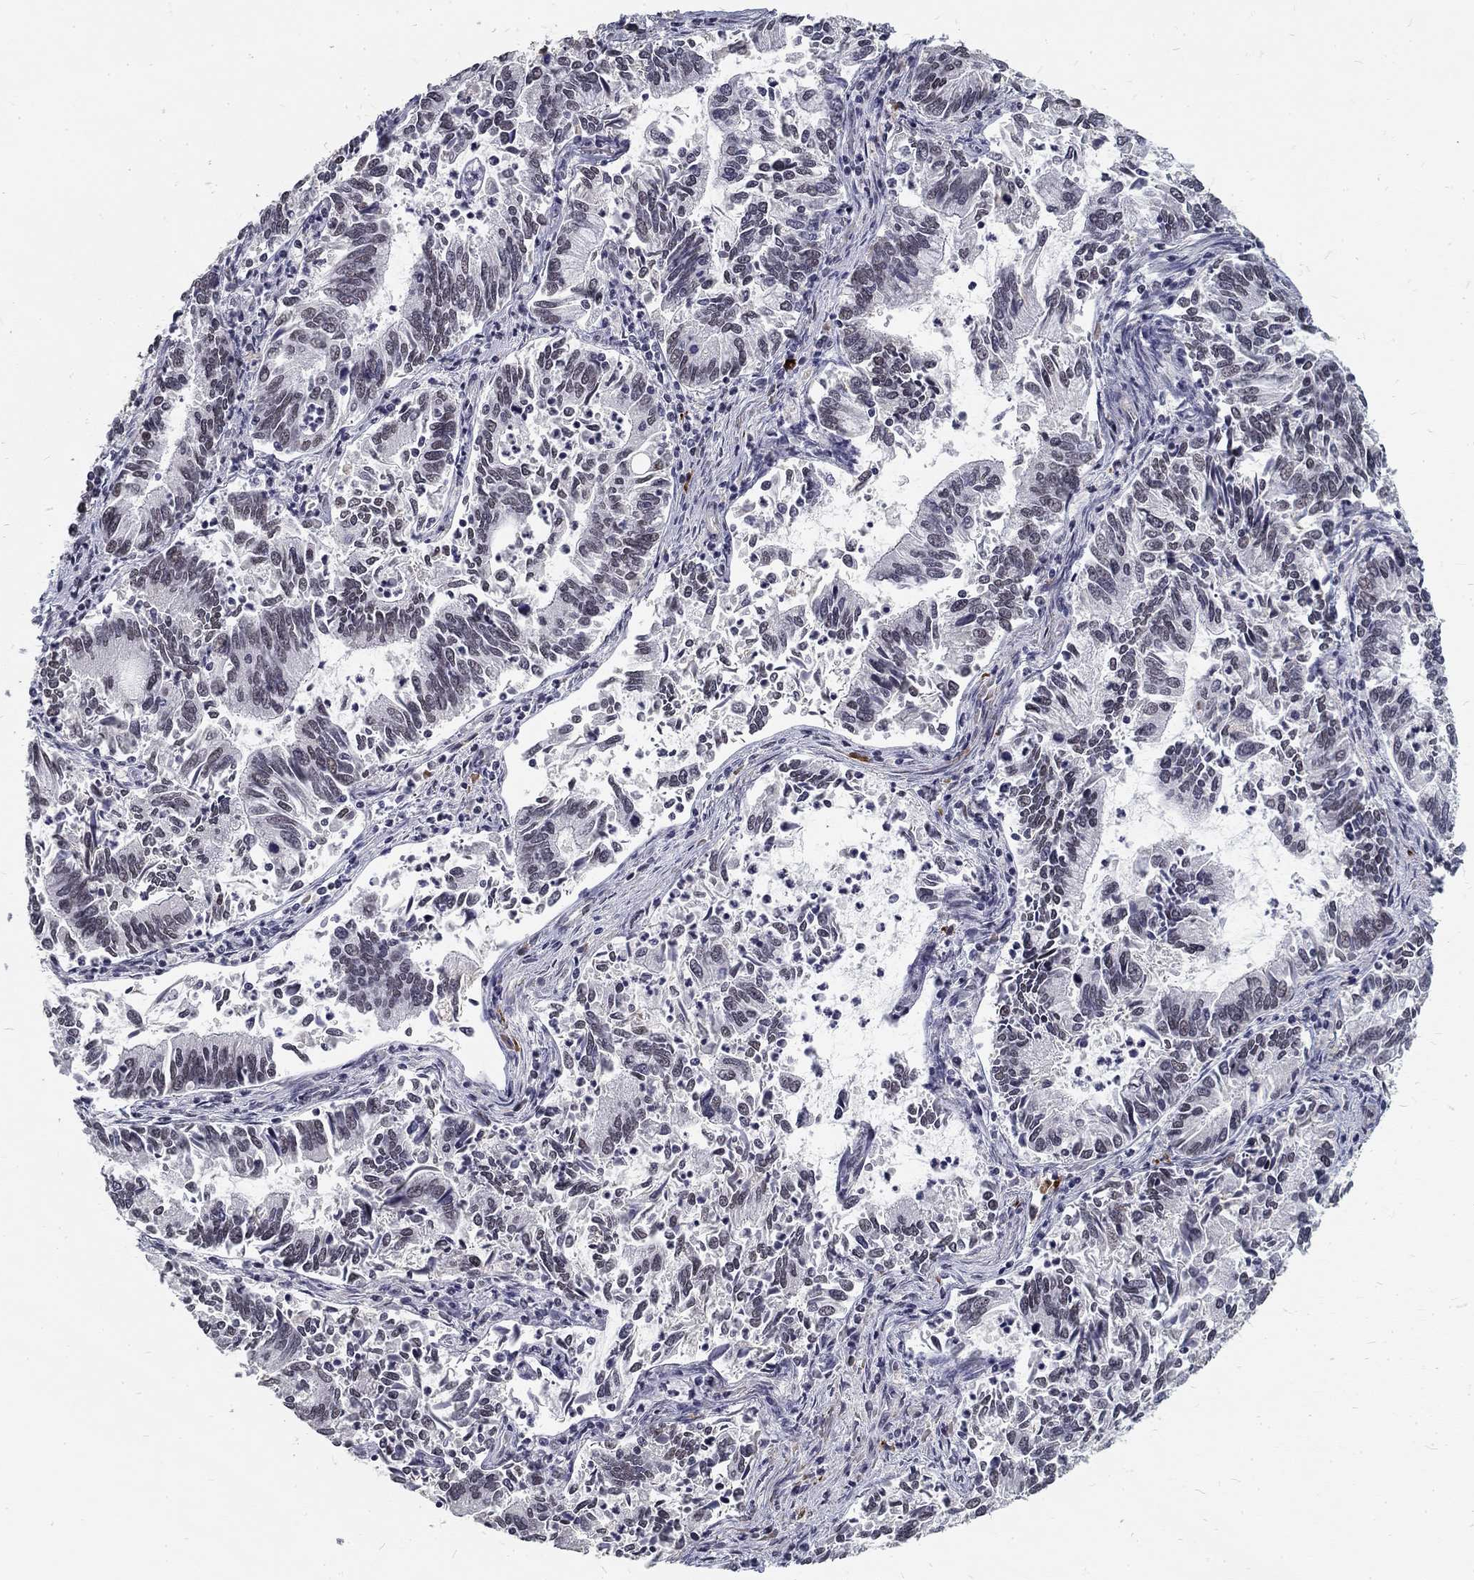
{"staining": {"intensity": "negative", "quantity": "none", "location": "none"}, "tissue": "cervical cancer", "cell_type": "Tumor cells", "image_type": "cancer", "snomed": [{"axis": "morphology", "description": "Adenocarcinoma, NOS"}, {"axis": "topography", "description": "Cervix"}], "caption": "High power microscopy image of an IHC micrograph of cervical cancer, revealing no significant staining in tumor cells.", "gene": "SNORC", "patient": {"sex": "female", "age": 42}}